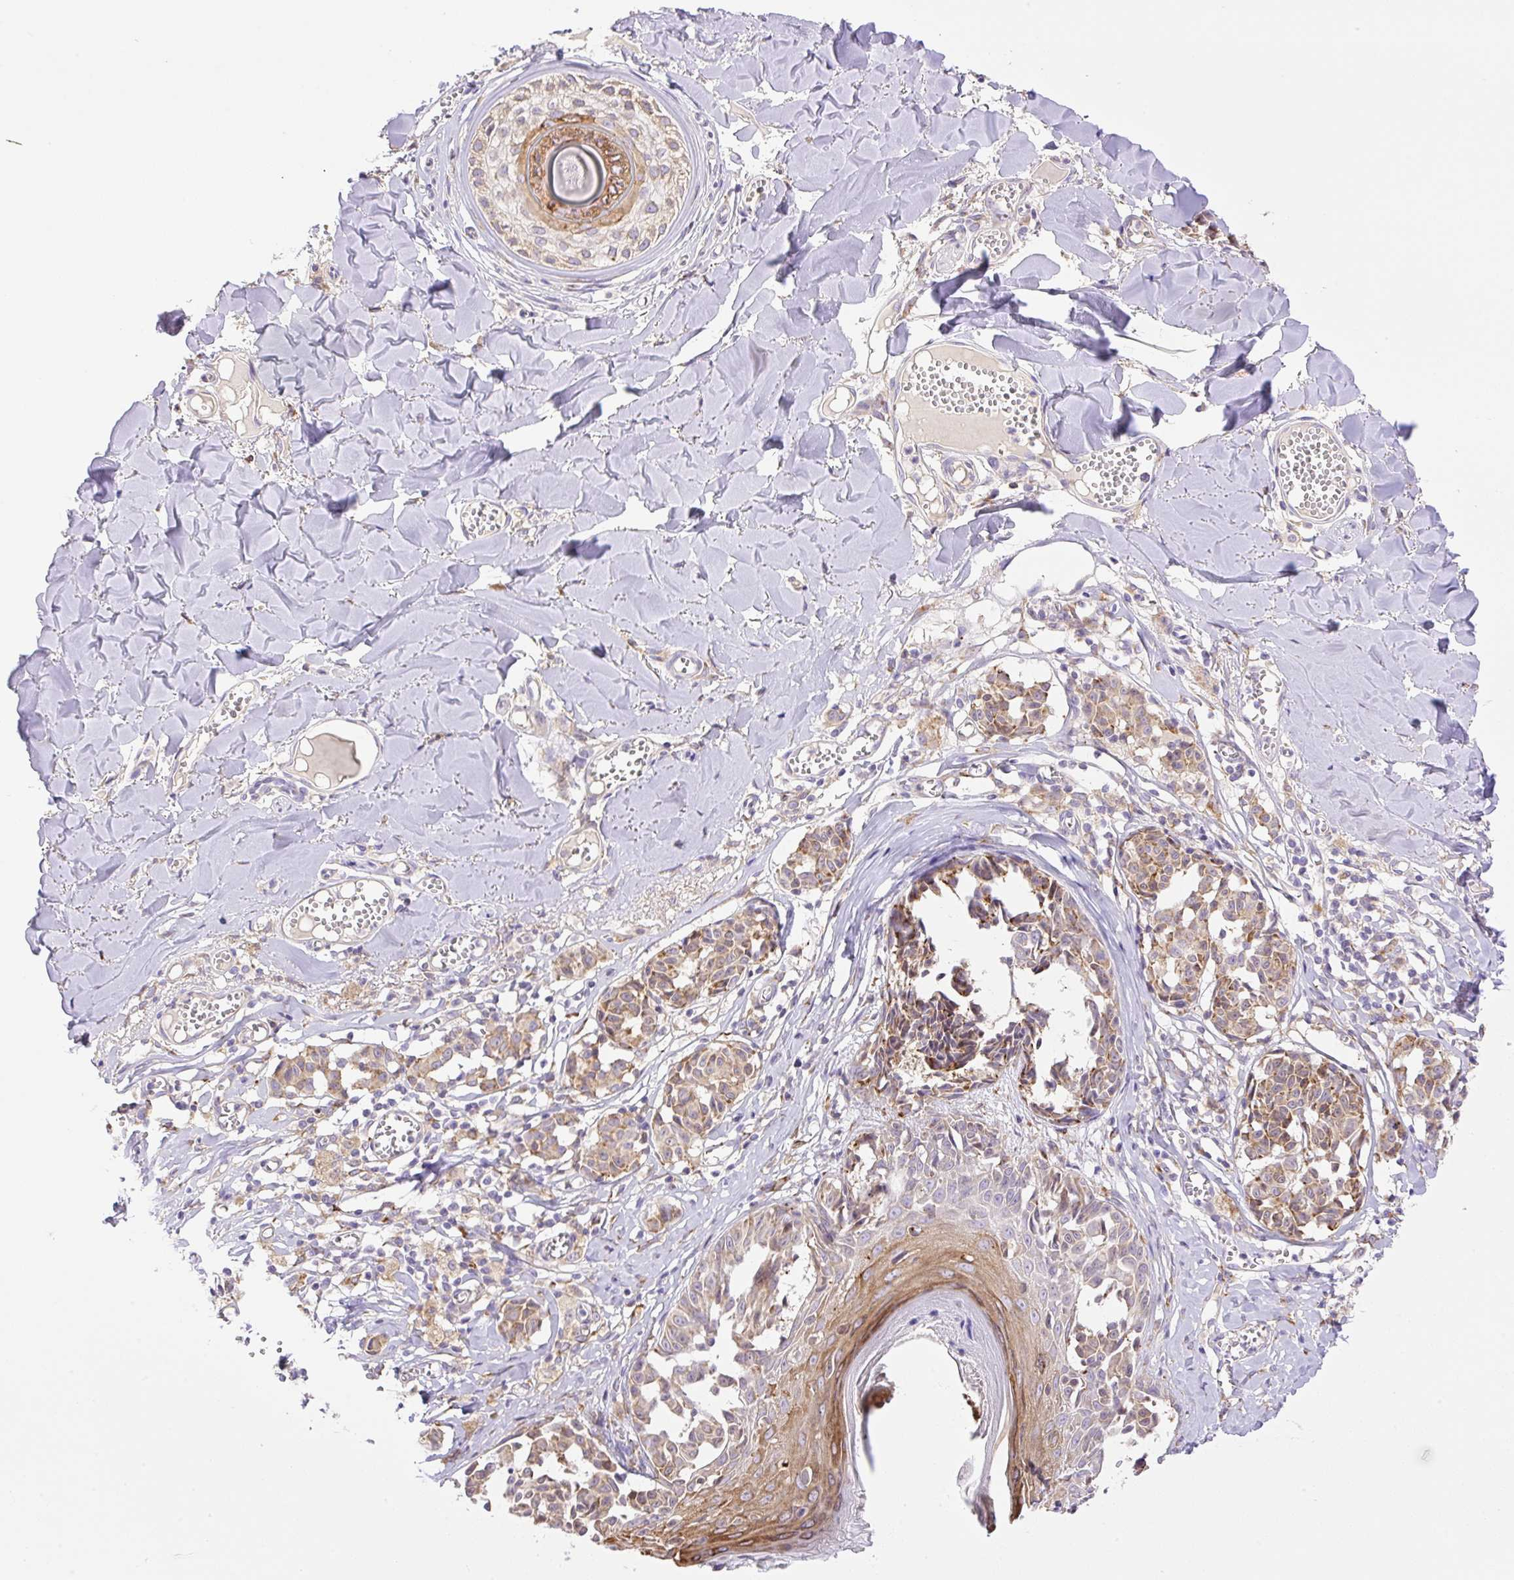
{"staining": {"intensity": "moderate", "quantity": ">75%", "location": "cytoplasmic/membranous"}, "tissue": "melanoma", "cell_type": "Tumor cells", "image_type": "cancer", "snomed": [{"axis": "morphology", "description": "Malignant melanoma, NOS"}, {"axis": "topography", "description": "Skin"}], "caption": "Immunohistochemistry (IHC) photomicrograph of neoplastic tissue: melanoma stained using immunohistochemistry (IHC) displays medium levels of moderate protein expression localized specifically in the cytoplasmic/membranous of tumor cells, appearing as a cytoplasmic/membranous brown color.", "gene": "POFUT1", "patient": {"sex": "female", "age": 43}}